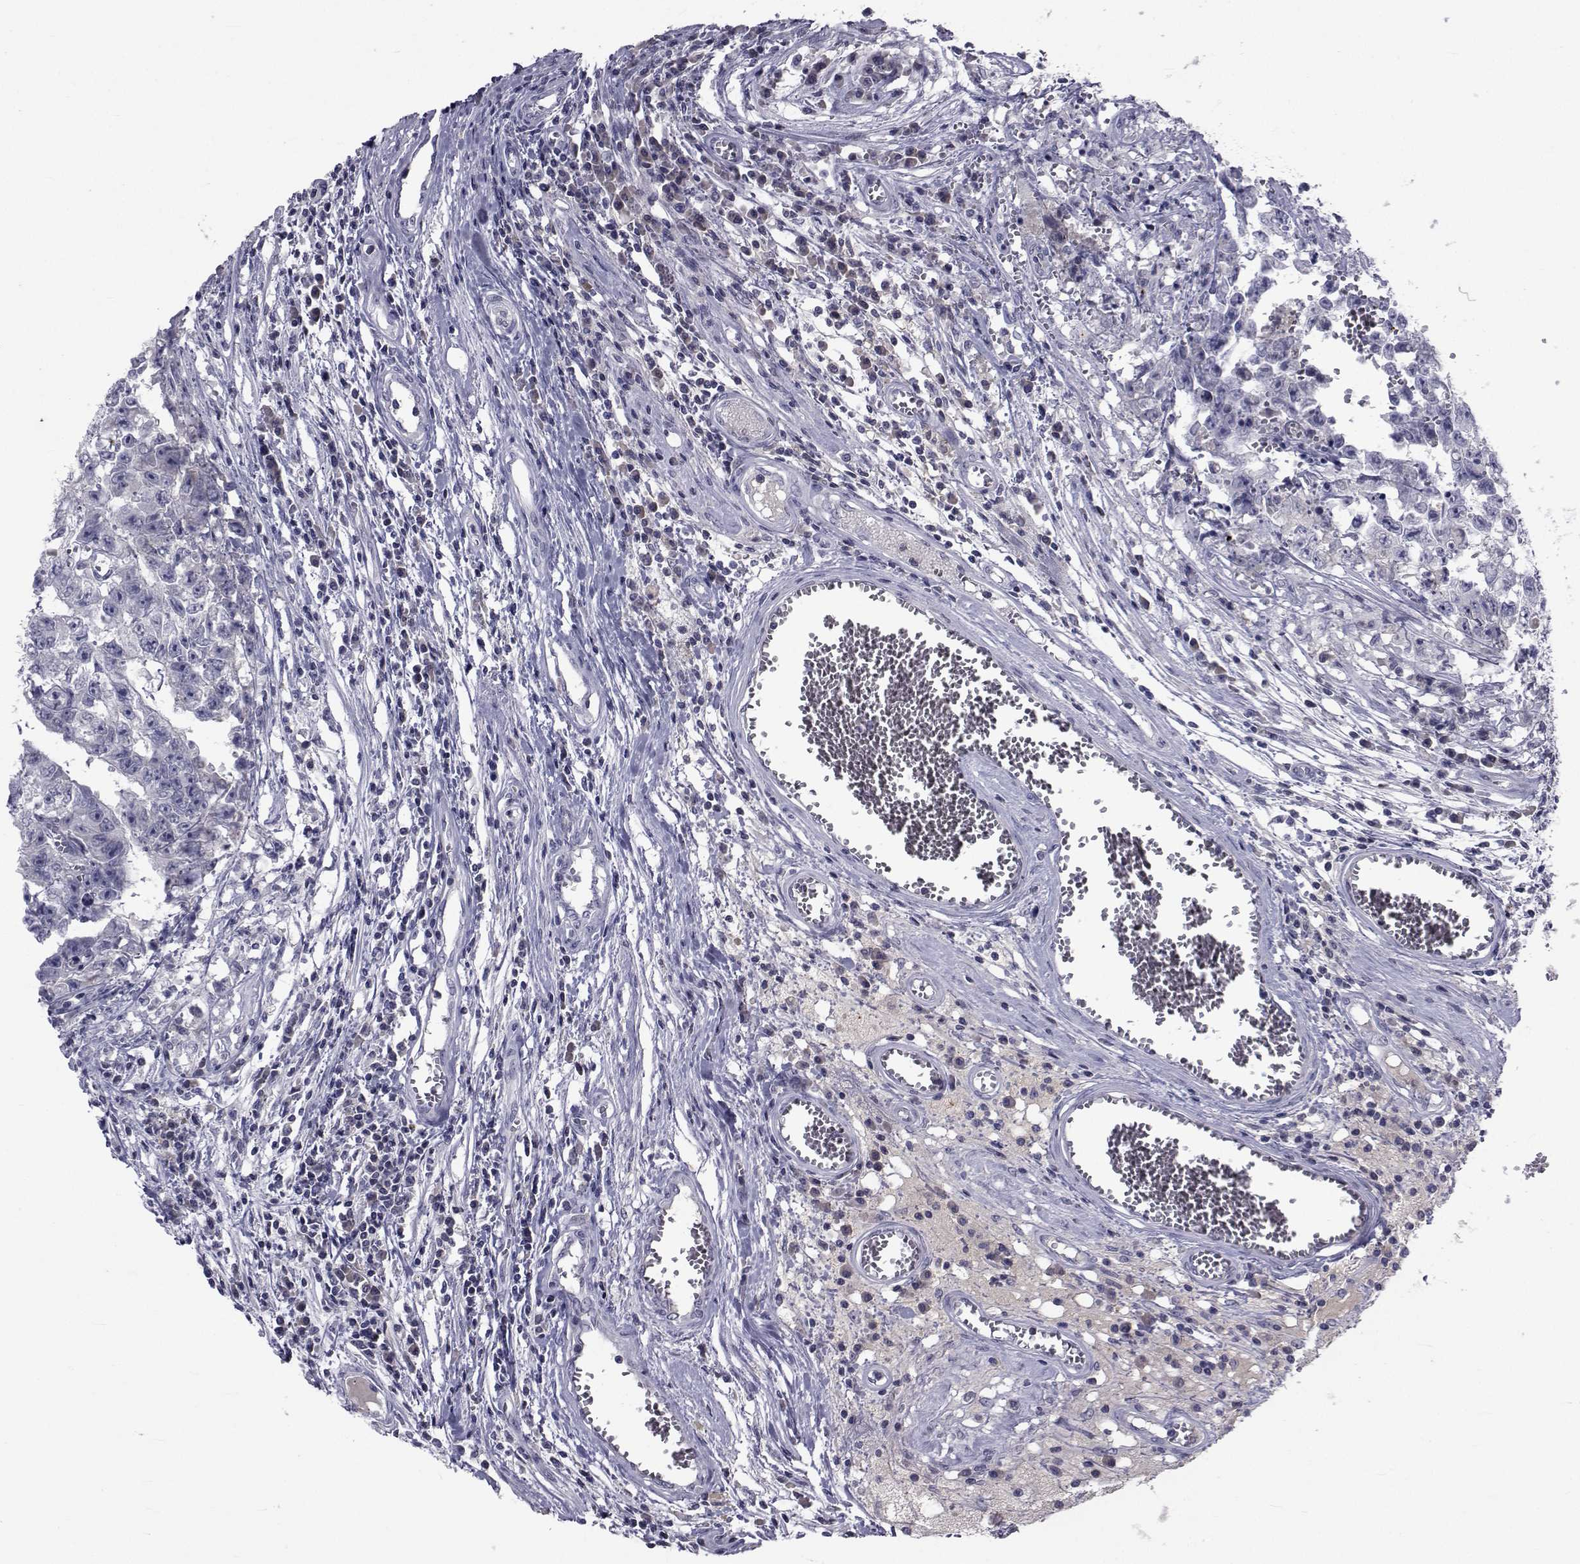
{"staining": {"intensity": "negative", "quantity": "none", "location": "none"}, "tissue": "testis cancer", "cell_type": "Tumor cells", "image_type": "cancer", "snomed": [{"axis": "morphology", "description": "Carcinoma, Embryonal, NOS"}, {"axis": "topography", "description": "Testis"}], "caption": "Tumor cells show no significant protein expression in embryonal carcinoma (testis).", "gene": "PAX2", "patient": {"sex": "male", "age": 36}}